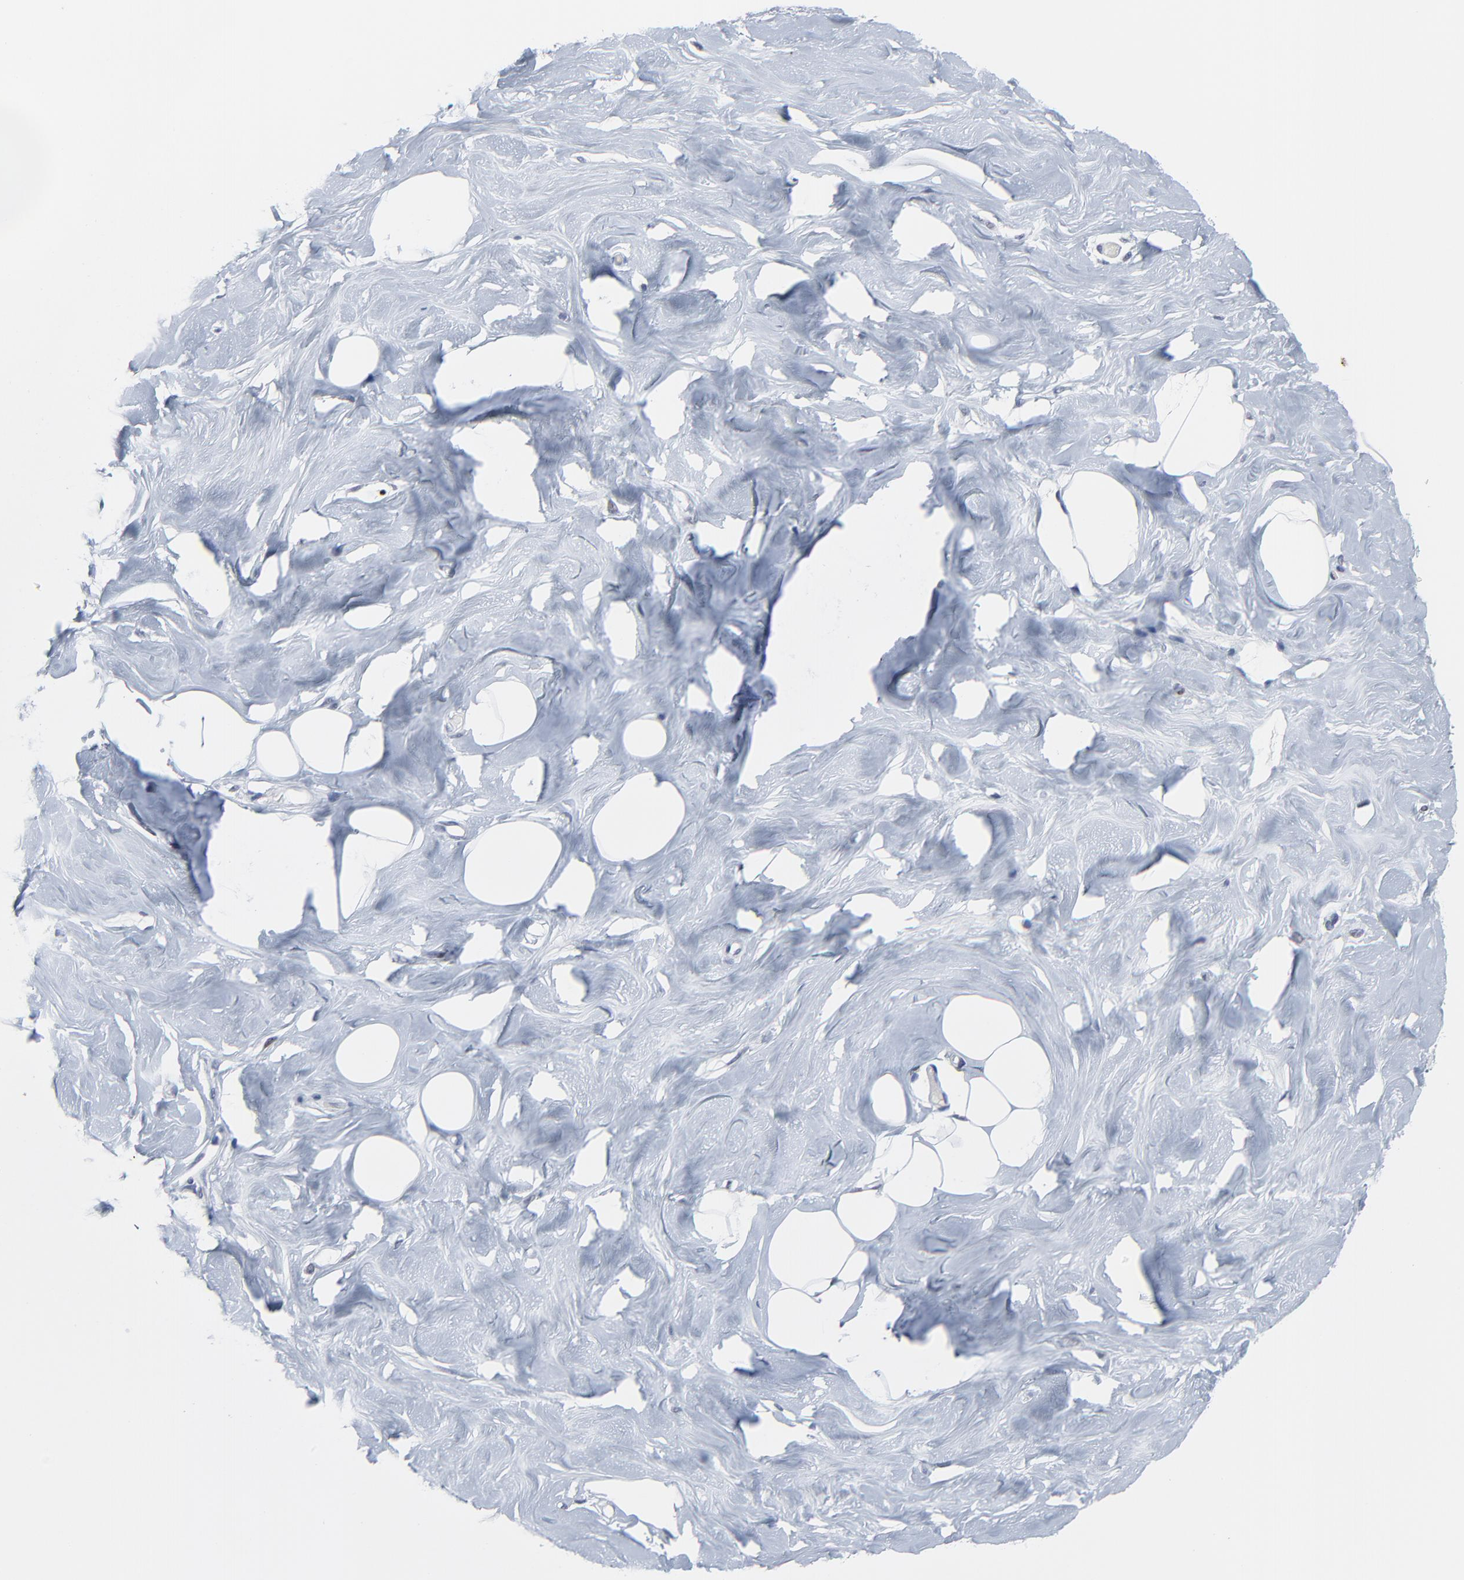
{"staining": {"intensity": "negative", "quantity": "none", "location": "none"}, "tissue": "breast", "cell_type": "Adipocytes", "image_type": "normal", "snomed": [{"axis": "morphology", "description": "Normal tissue, NOS"}, {"axis": "topography", "description": "Breast"}, {"axis": "topography", "description": "Soft tissue"}], "caption": "Immunohistochemical staining of unremarkable human breast demonstrates no significant expression in adipocytes.", "gene": "ZNF589", "patient": {"sex": "female", "age": 25}}